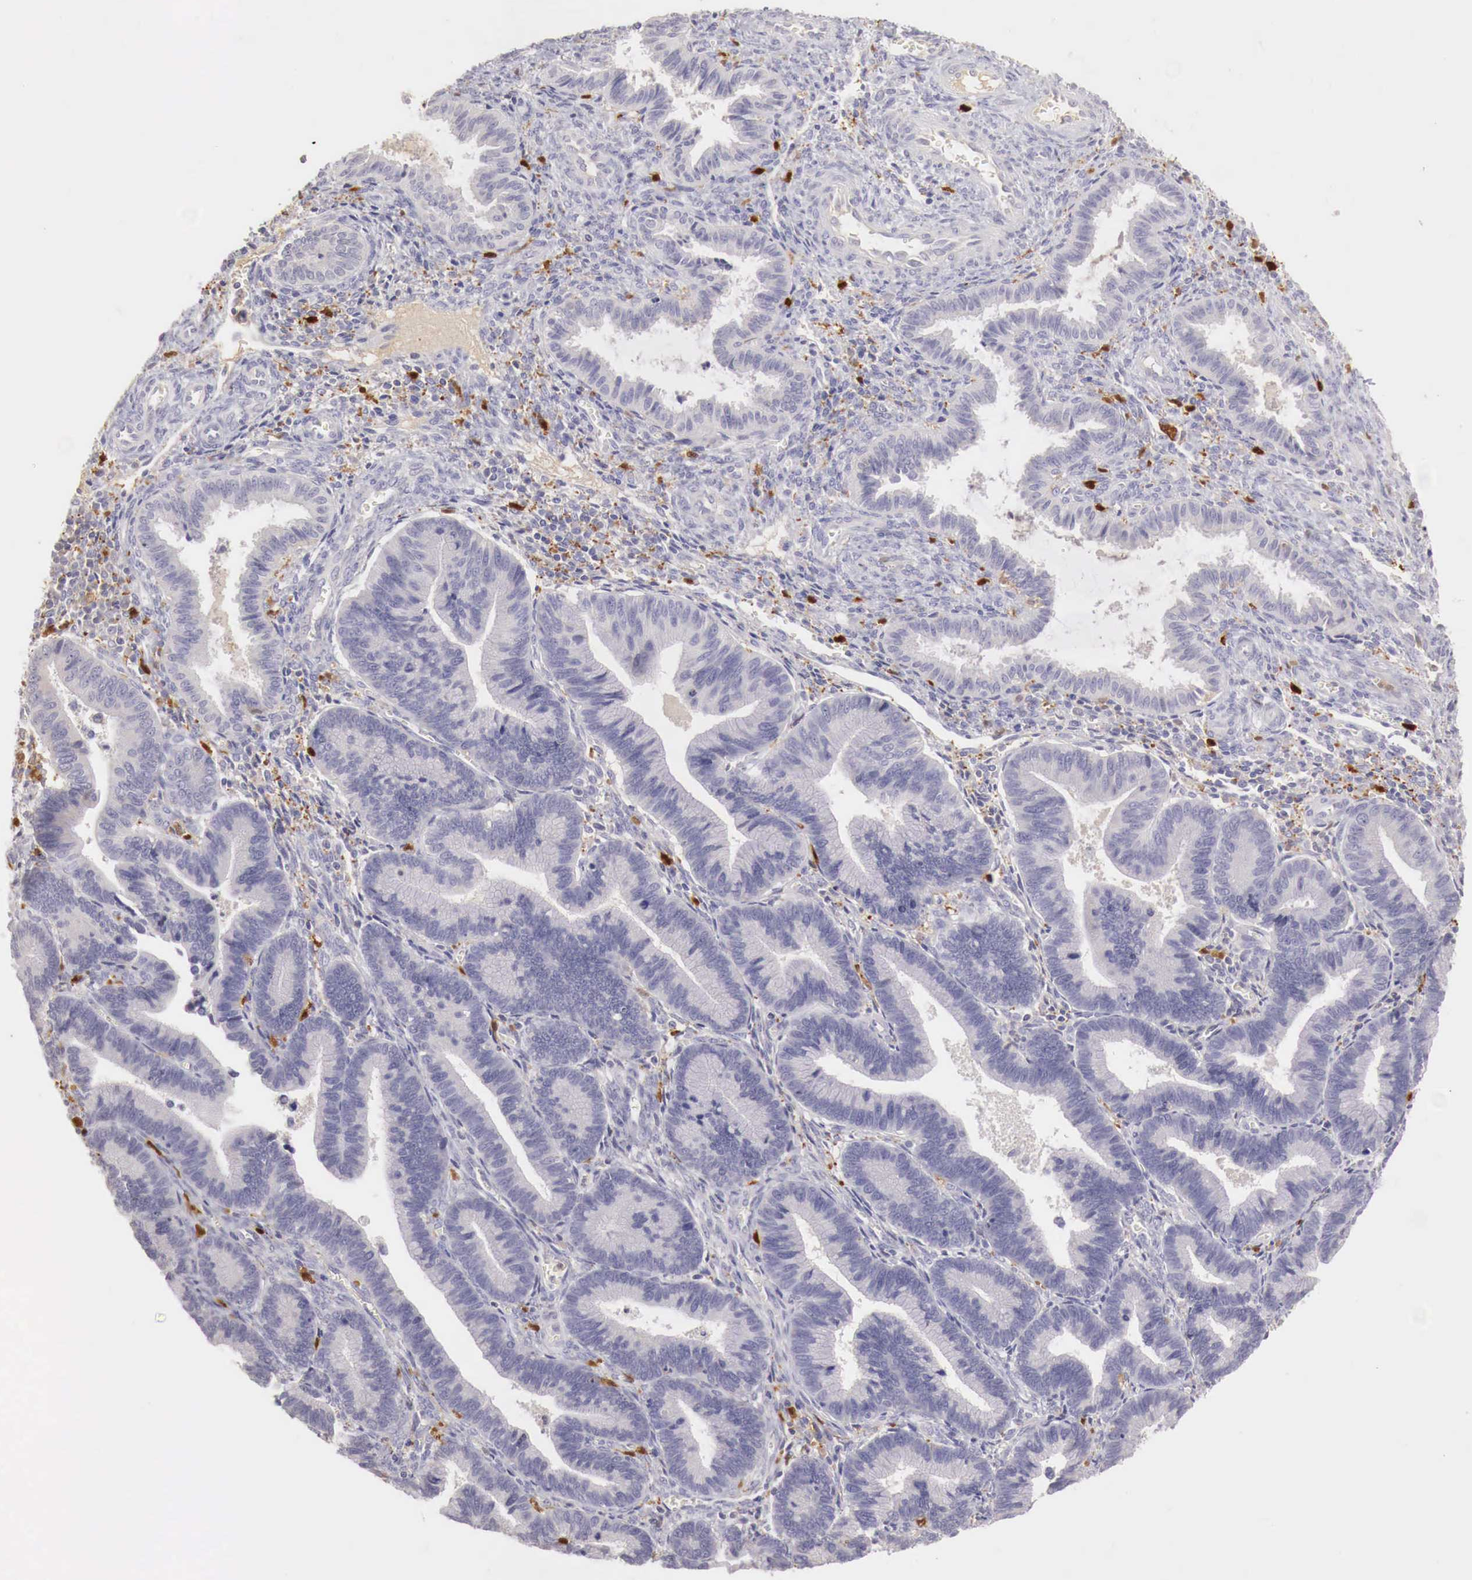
{"staining": {"intensity": "negative", "quantity": "none", "location": "none"}, "tissue": "endometrium", "cell_type": "Cells in endometrial stroma", "image_type": "normal", "snomed": [{"axis": "morphology", "description": "Normal tissue, NOS"}, {"axis": "topography", "description": "Endometrium"}], "caption": "Cells in endometrial stroma are negative for brown protein staining in normal endometrium. (DAB (3,3'-diaminobenzidine) IHC with hematoxylin counter stain).", "gene": "RENBP", "patient": {"sex": "female", "age": 36}}